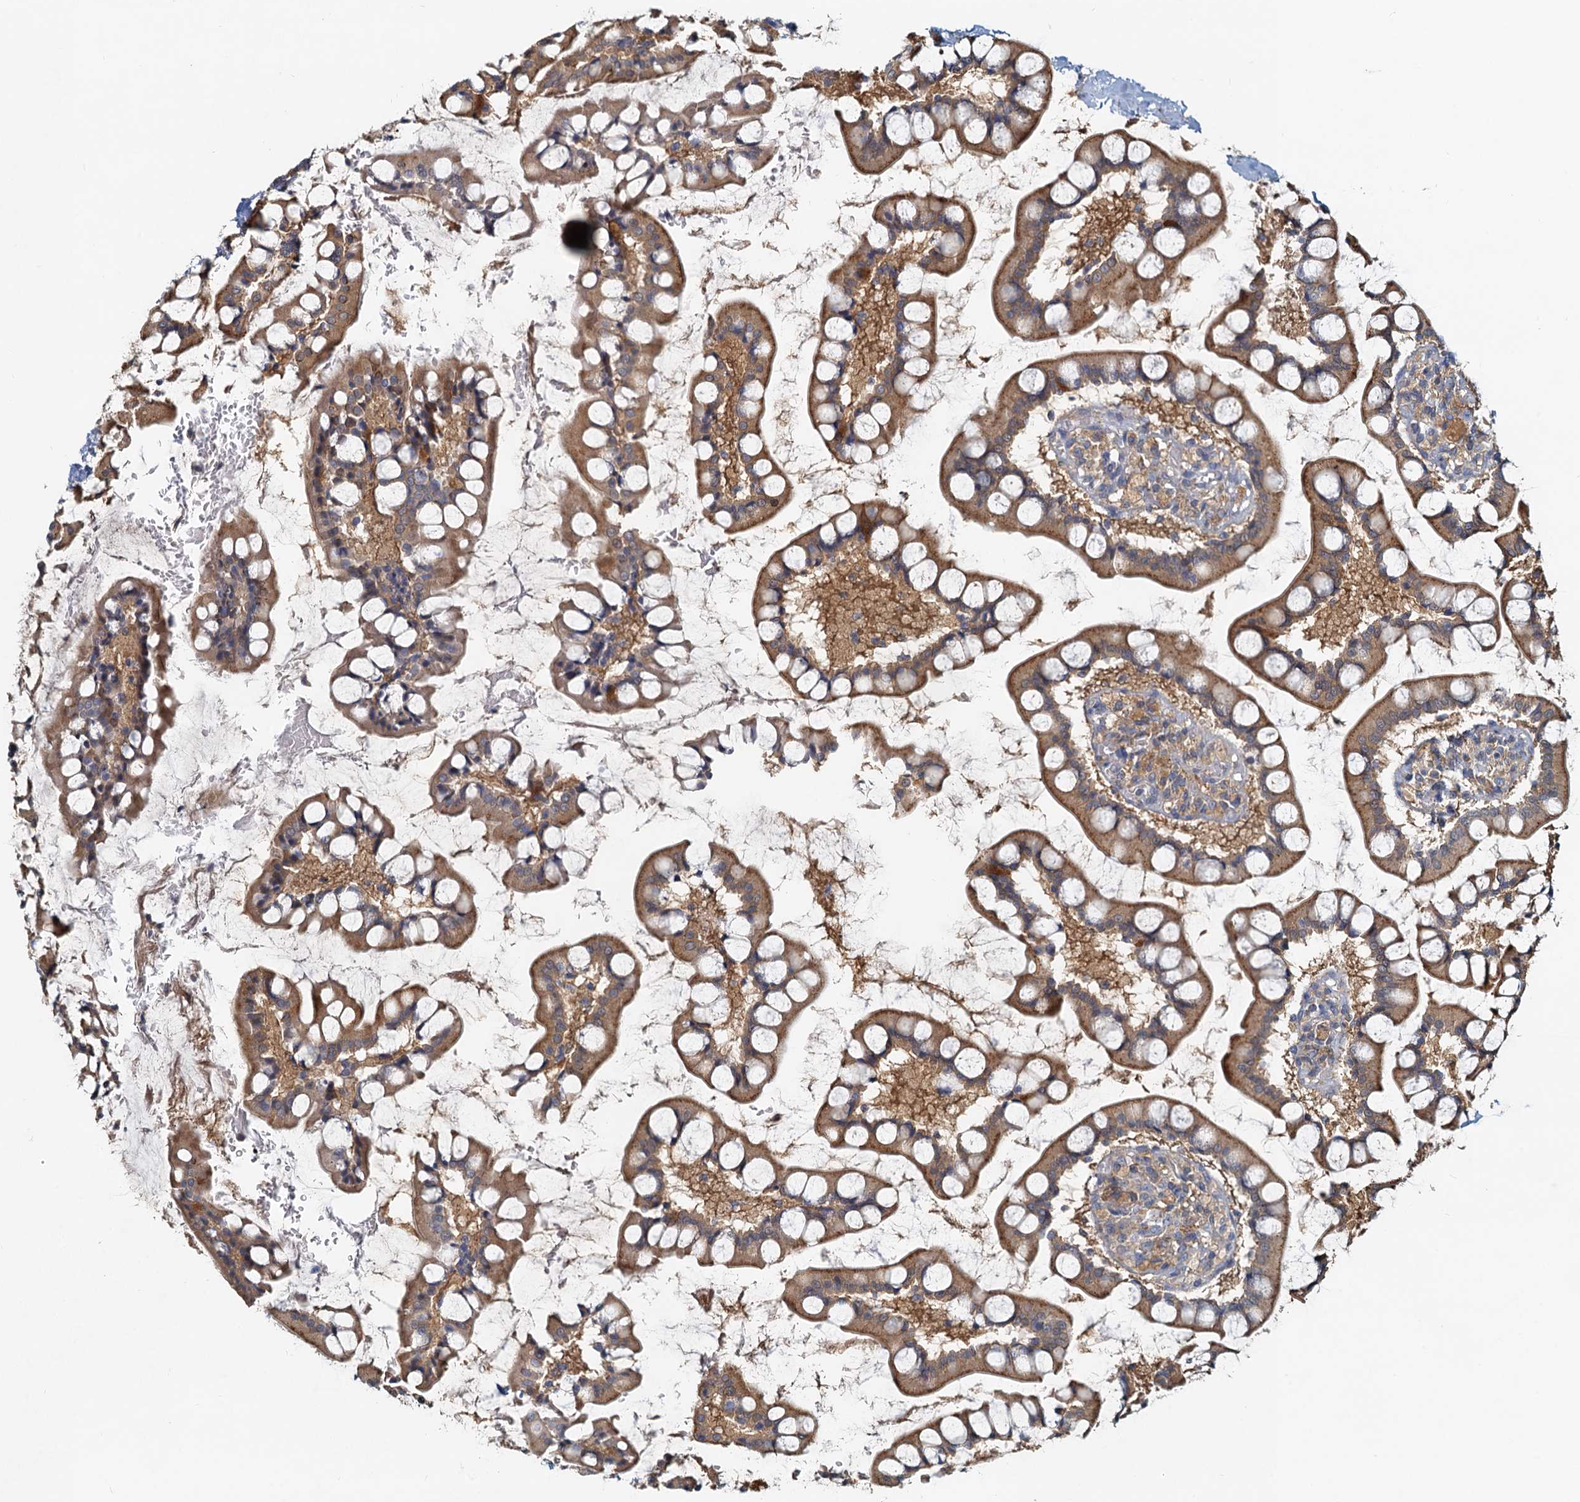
{"staining": {"intensity": "moderate", "quantity": ">75%", "location": "cytoplasmic/membranous"}, "tissue": "small intestine", "cell_type": "Glandular cells", "image_type": "normal", "snomed": [{"axis": "morphology", "description": "Normal tissue, NOS"}, {"axis": "topography", "description": "Small intestine"}], "caption": "Immunohistochemistry of unremarkable human small intestine shows medium levels of moderate cytoplasmic/membranous expression in about >75% of glandular cells. (brown staining indicates protein expression, while blue staining denotes nuclei).", "gene": "TOLLIP", "patient": {"sex": "male", "age": 52}}